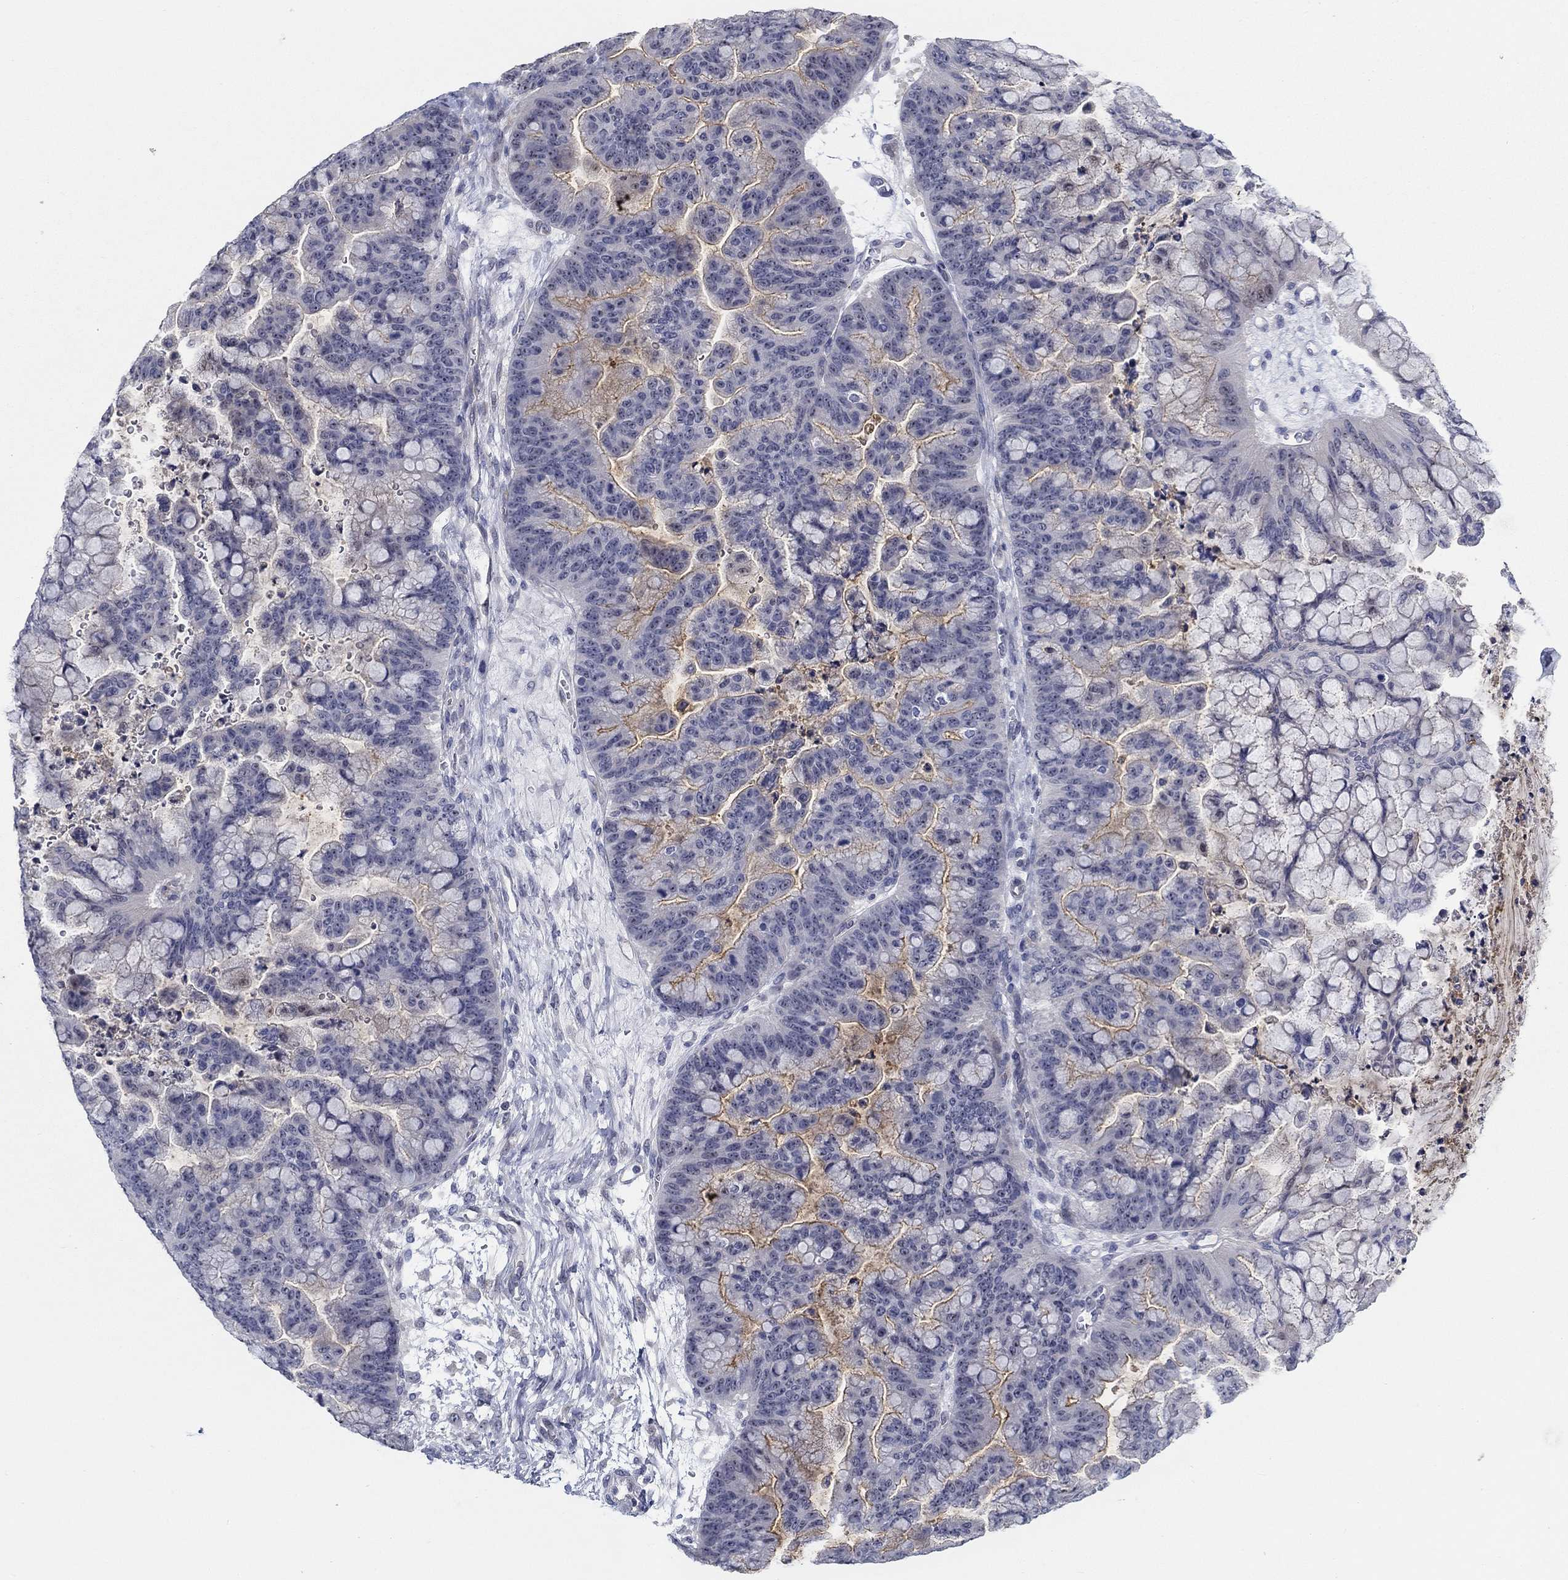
{"staining": {"intensity": "moderate", "quantity": "<25%", "location": "cytoplasmic/membranous"}, "tissue": "ovarian cancer", "cell_type": "Tumor cells", "image_type": "cancer", "snomed": [{"axis": "morphology", "description": "Cystadenocarcinoma, mucinous, NOS"}, {"axis": "topography", "description": "Ovary"}], "caption": "Ovarian cancer (mucinous cystadenocarcinoma) stained with a brown dye exhibits moderate cytoplasmic/membranous positive staining in about <25% of tumor cells.", "gene": "SMIM18", "patient": {"sex": "female", "age": 67}}